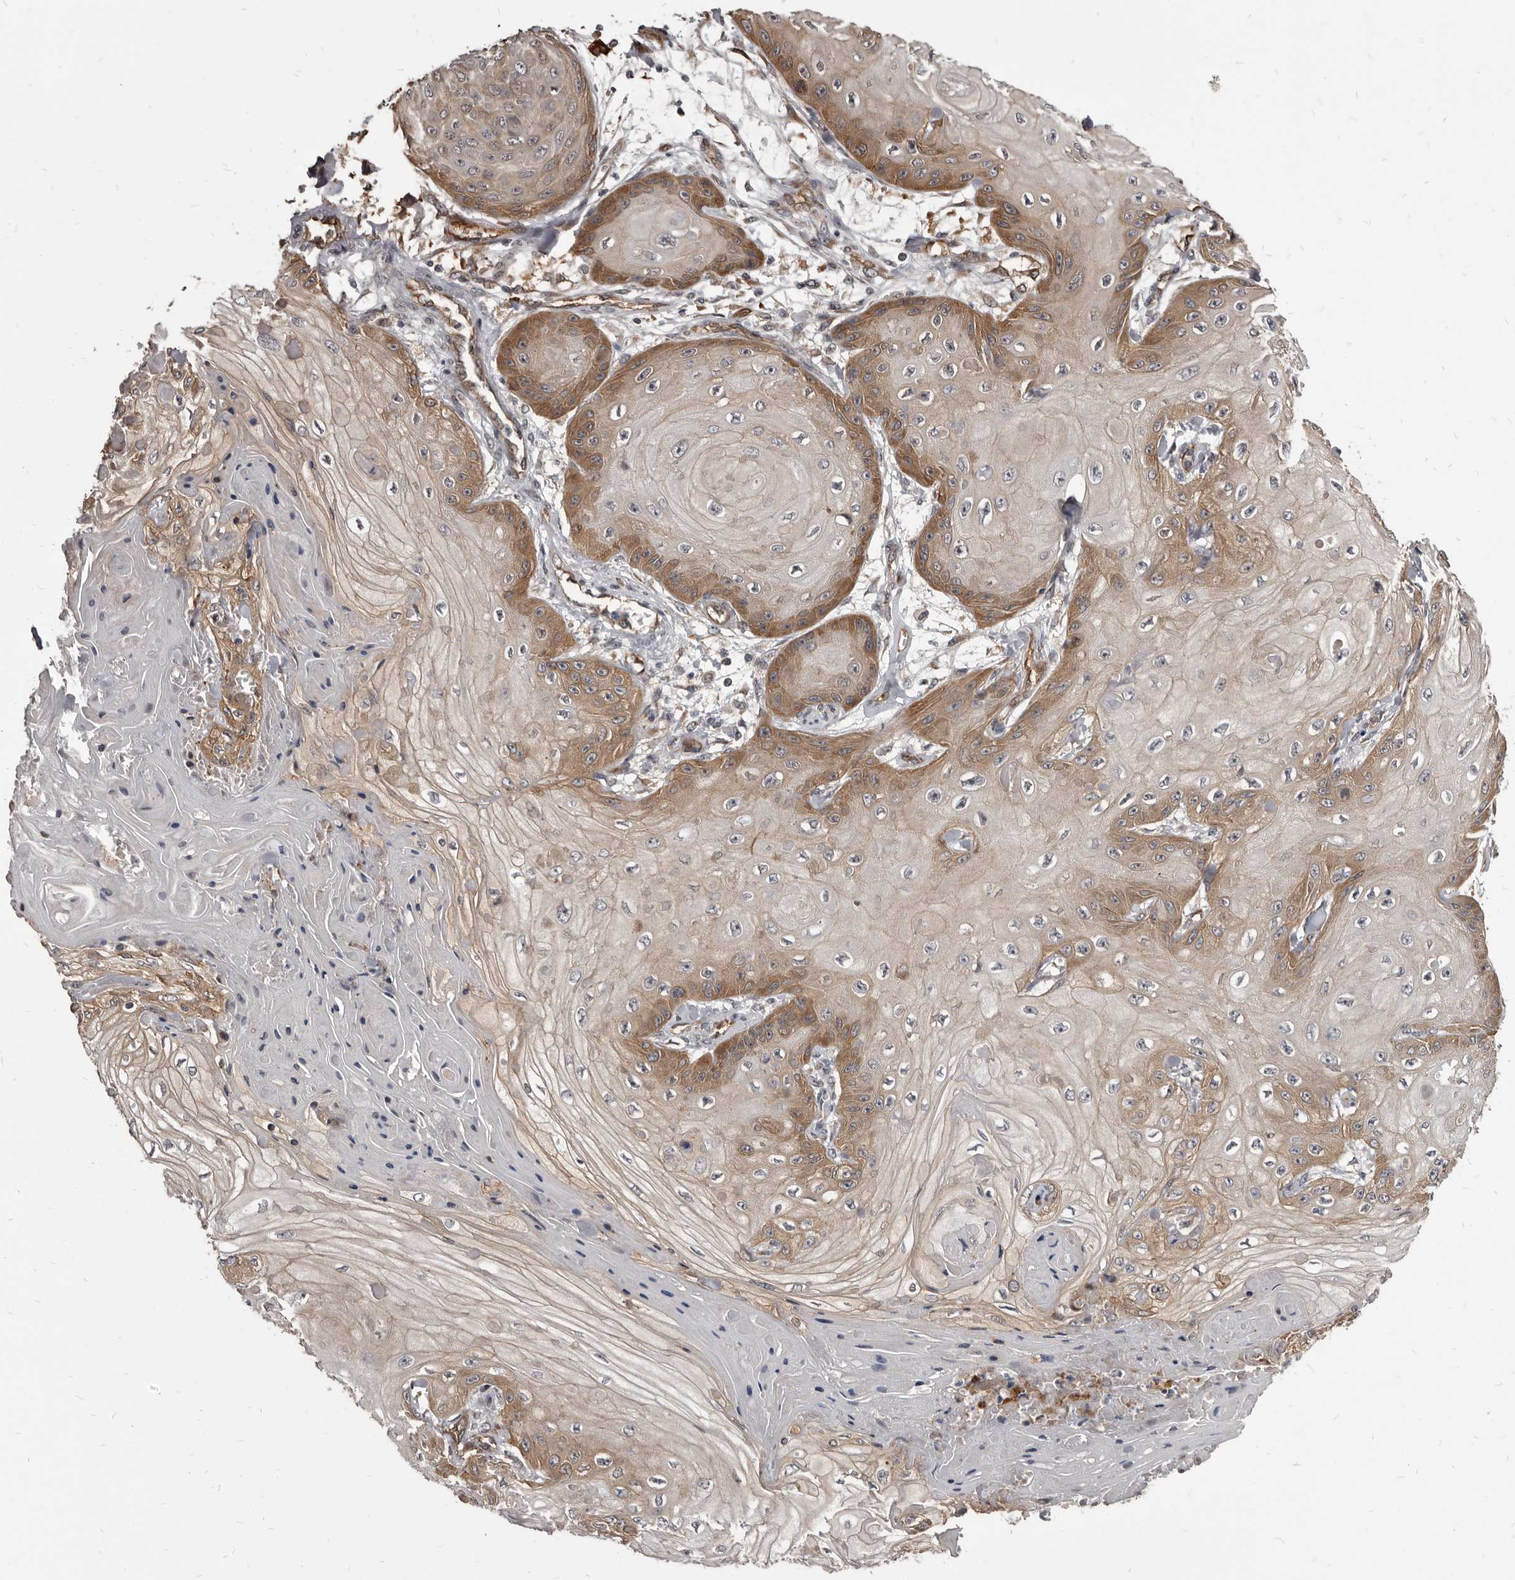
{"staining": {"intensity": "moderate", "quantity": "25%-75%", "location": "cytoplasmic/membranous,nuclear"}, "tissue": "skin cancer", "cell_type": "Tumor cells", "image_type": "cancer", "snomed": [{"axis": "morphology", "description": "Squamous cell carcinoma, NOS"}, {"axis": "topography", "description": "Skin"}], "caption": "Tumor cells display medium levels of moderate cytoplasmic/membranous and nuclear expression in about 25%-75% of cells in human skin cancer.", "gene": "ADAMTS20", "patient": {"sex": "male", "age": 74}}